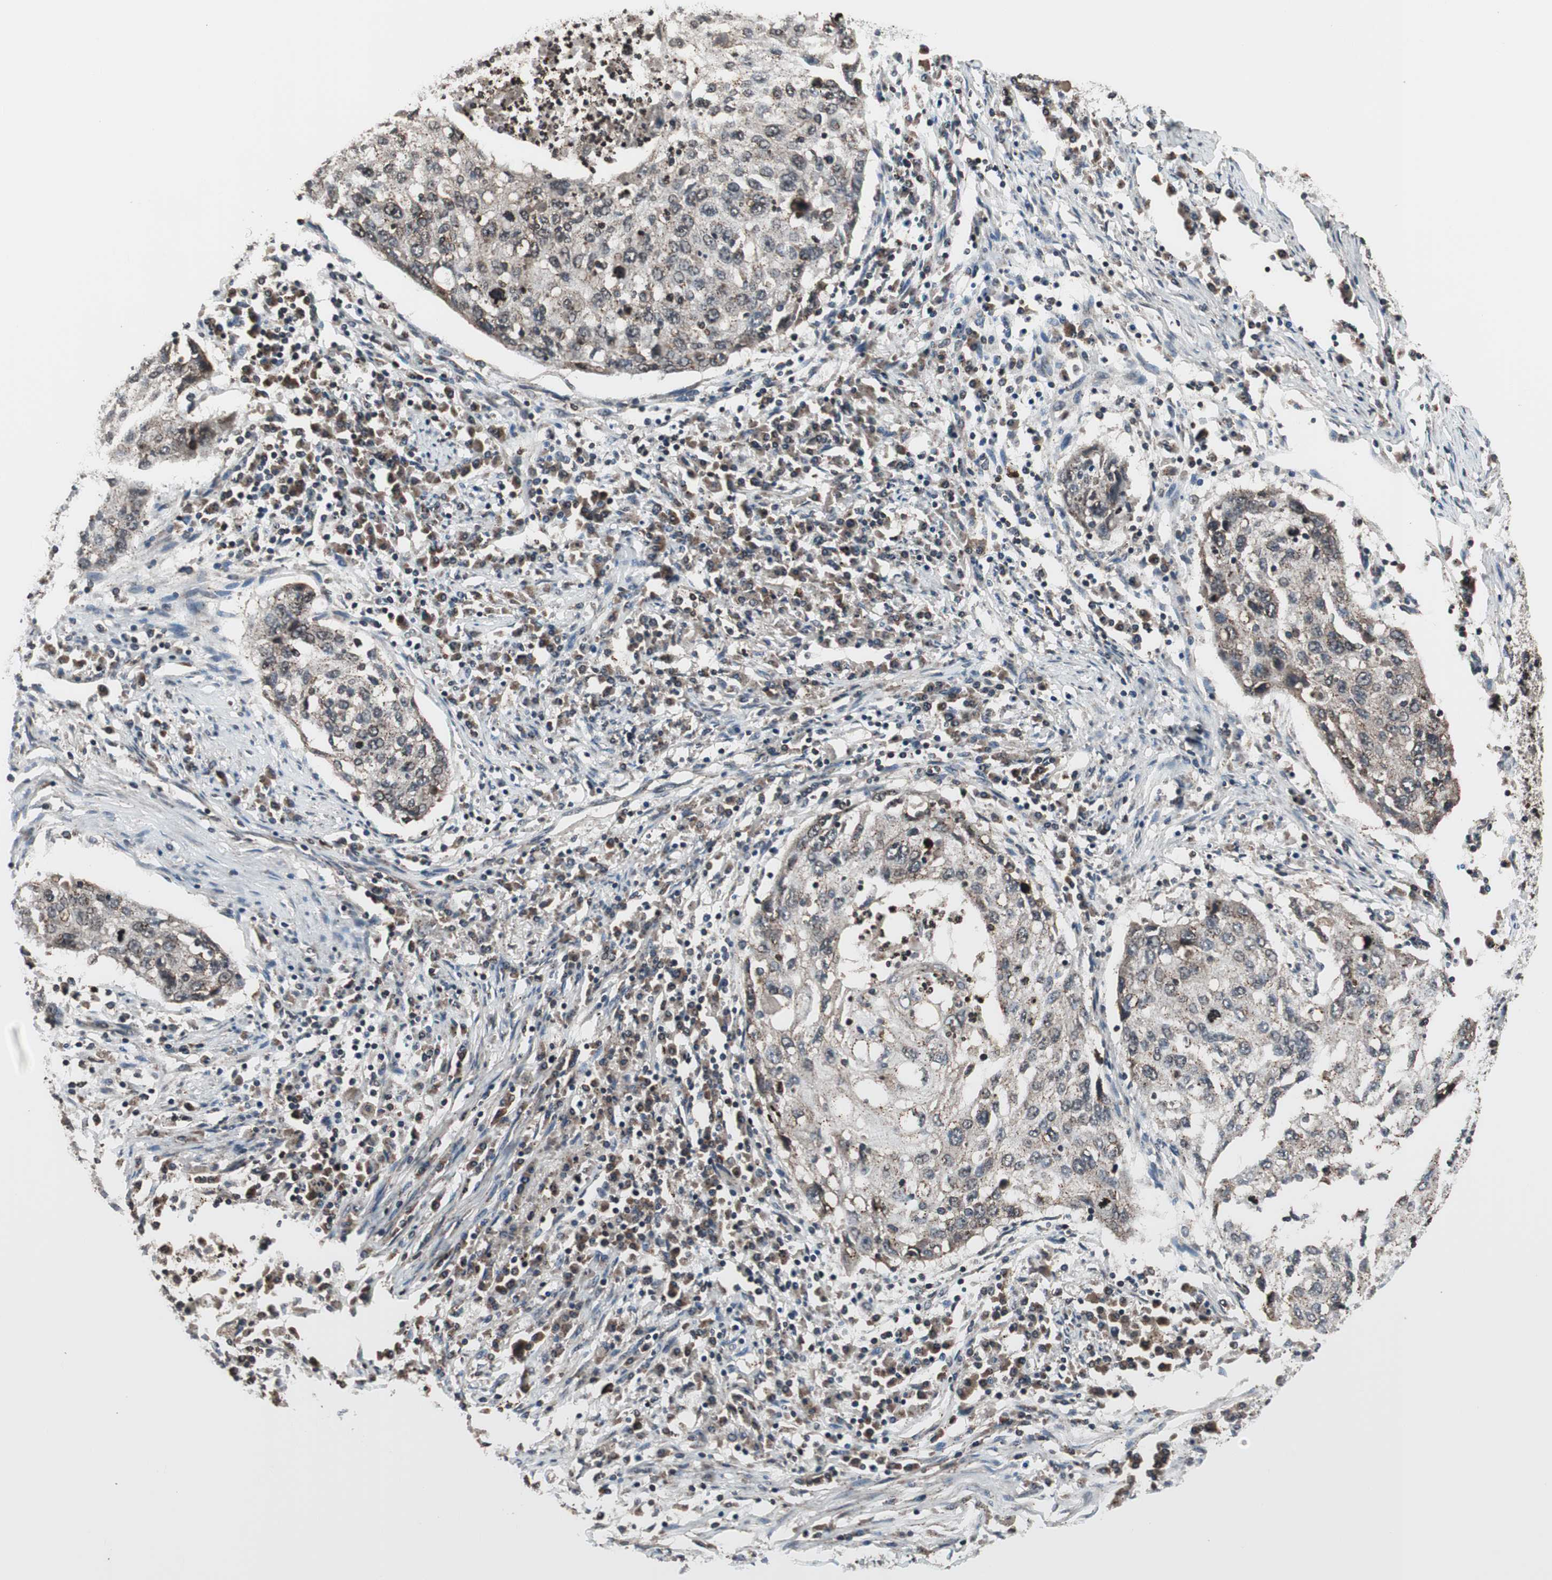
{"staining": {"intensity": "weak", "quantity": ">75%", "location": "cytoplasmic/membranous,nuclear"}, "tissue": "lung cancer", "cell_type": "Tumor cells", "image_type": "cancer", "snomed": [{"axis": "morphology", "description": "Squamous cell carcinoma, NOS"}, {"axis": "topography", "description": "Lung"}], "caption": "Protein staining by immunohistochemistry demonstrates weak cytoplasmic/membranous and nuclear positivity in about >75% of tumor cells in lung squamous cell carcinoma.", "gene": "RFC1", "patient": {"sex": "female", "age": 63}}